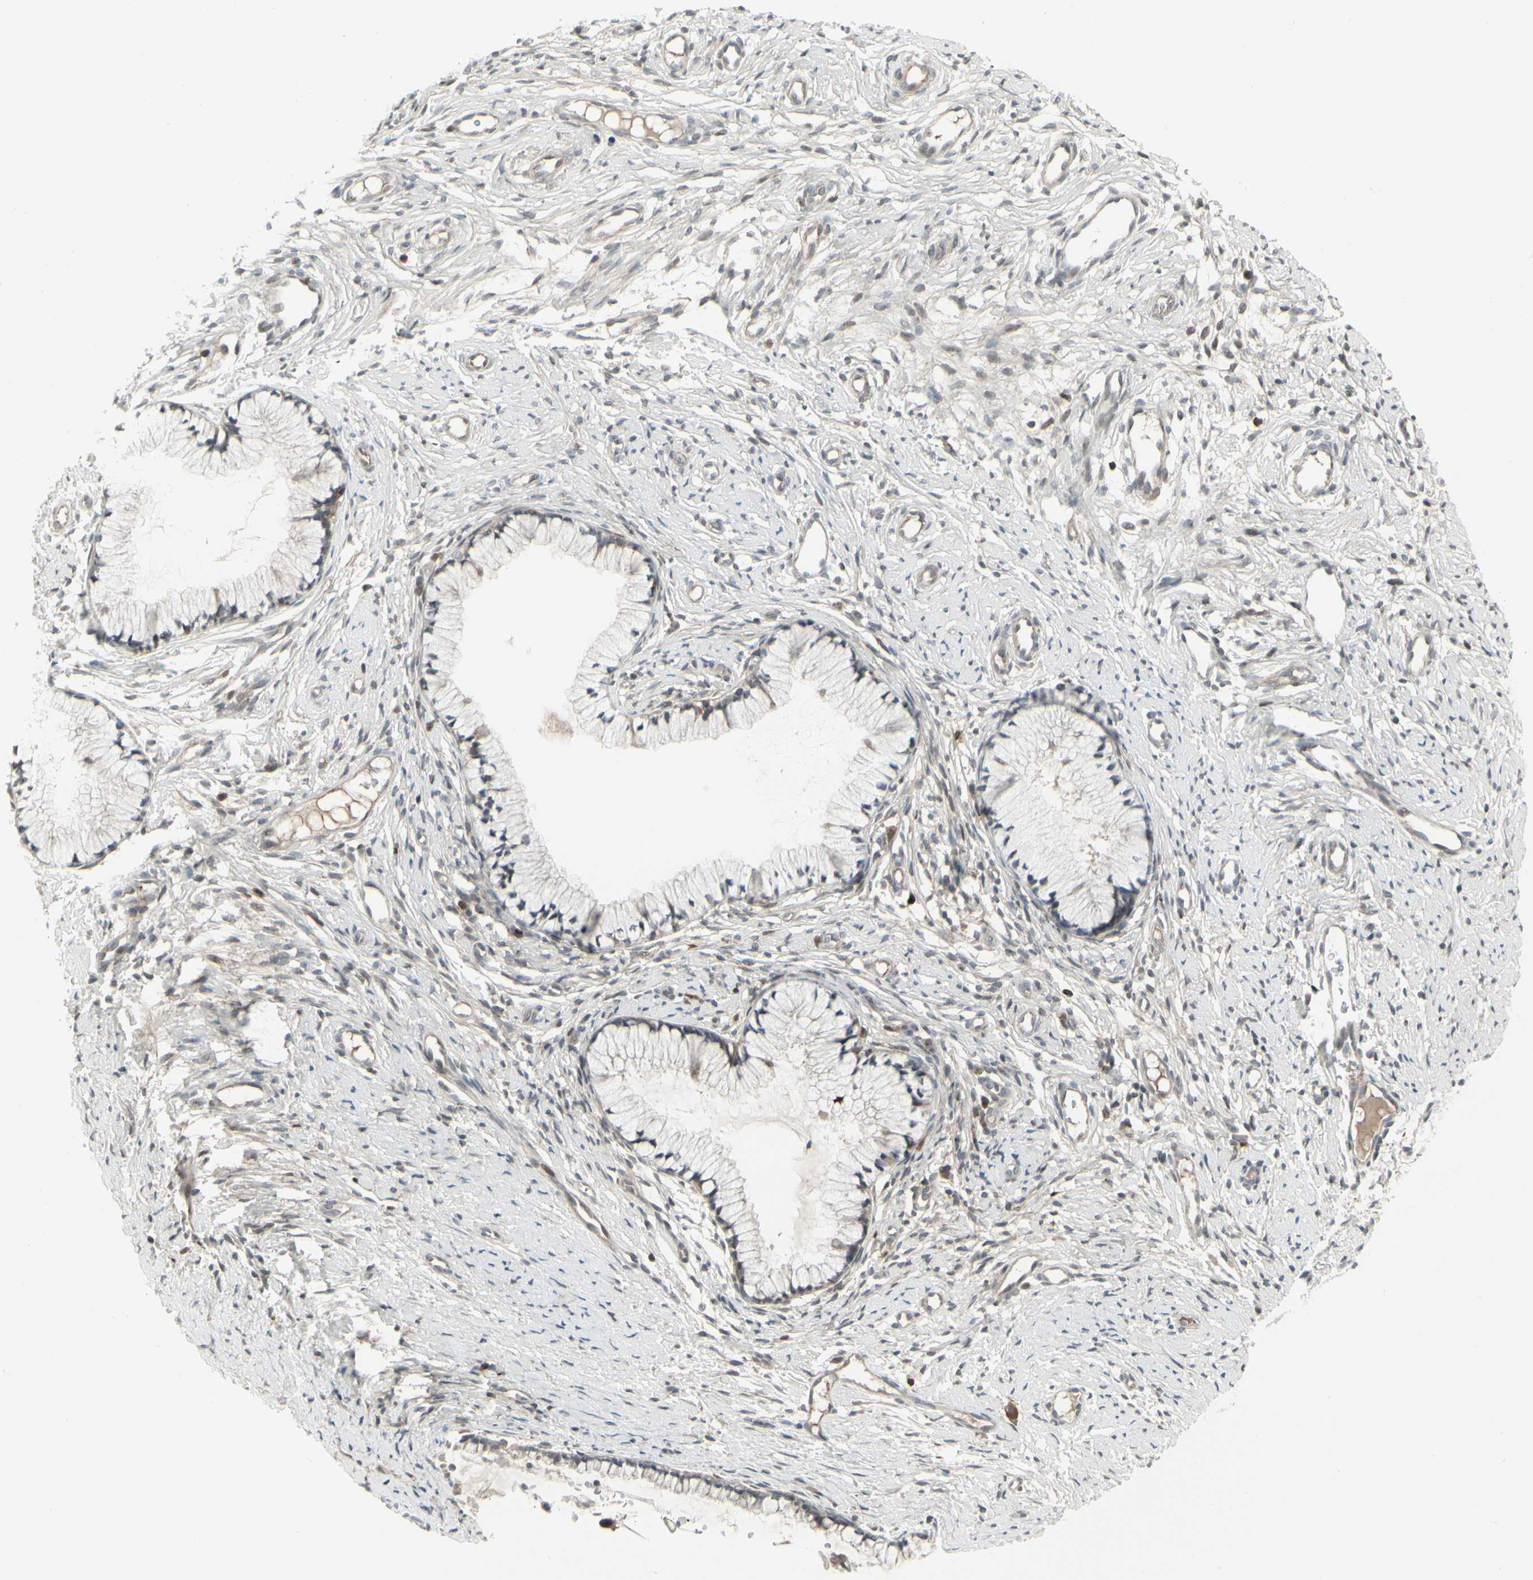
{"staining": {"intensity": "negative", "quantity": "none", "location": "none"}, "tissue": "cervix", "cell_type": "Glandular cells", "image_type": "normal", "snomed": [{"axis": "morphology", "description": "Normal tissue, NOS"}, {"axis": "topography", "description": "Cervix"}], "caption": "A histopathology image of human cervix is negative for staining in glandular cells.", "gene": "IGFBP6", "patient": {"sex": "female", "age": 82}}